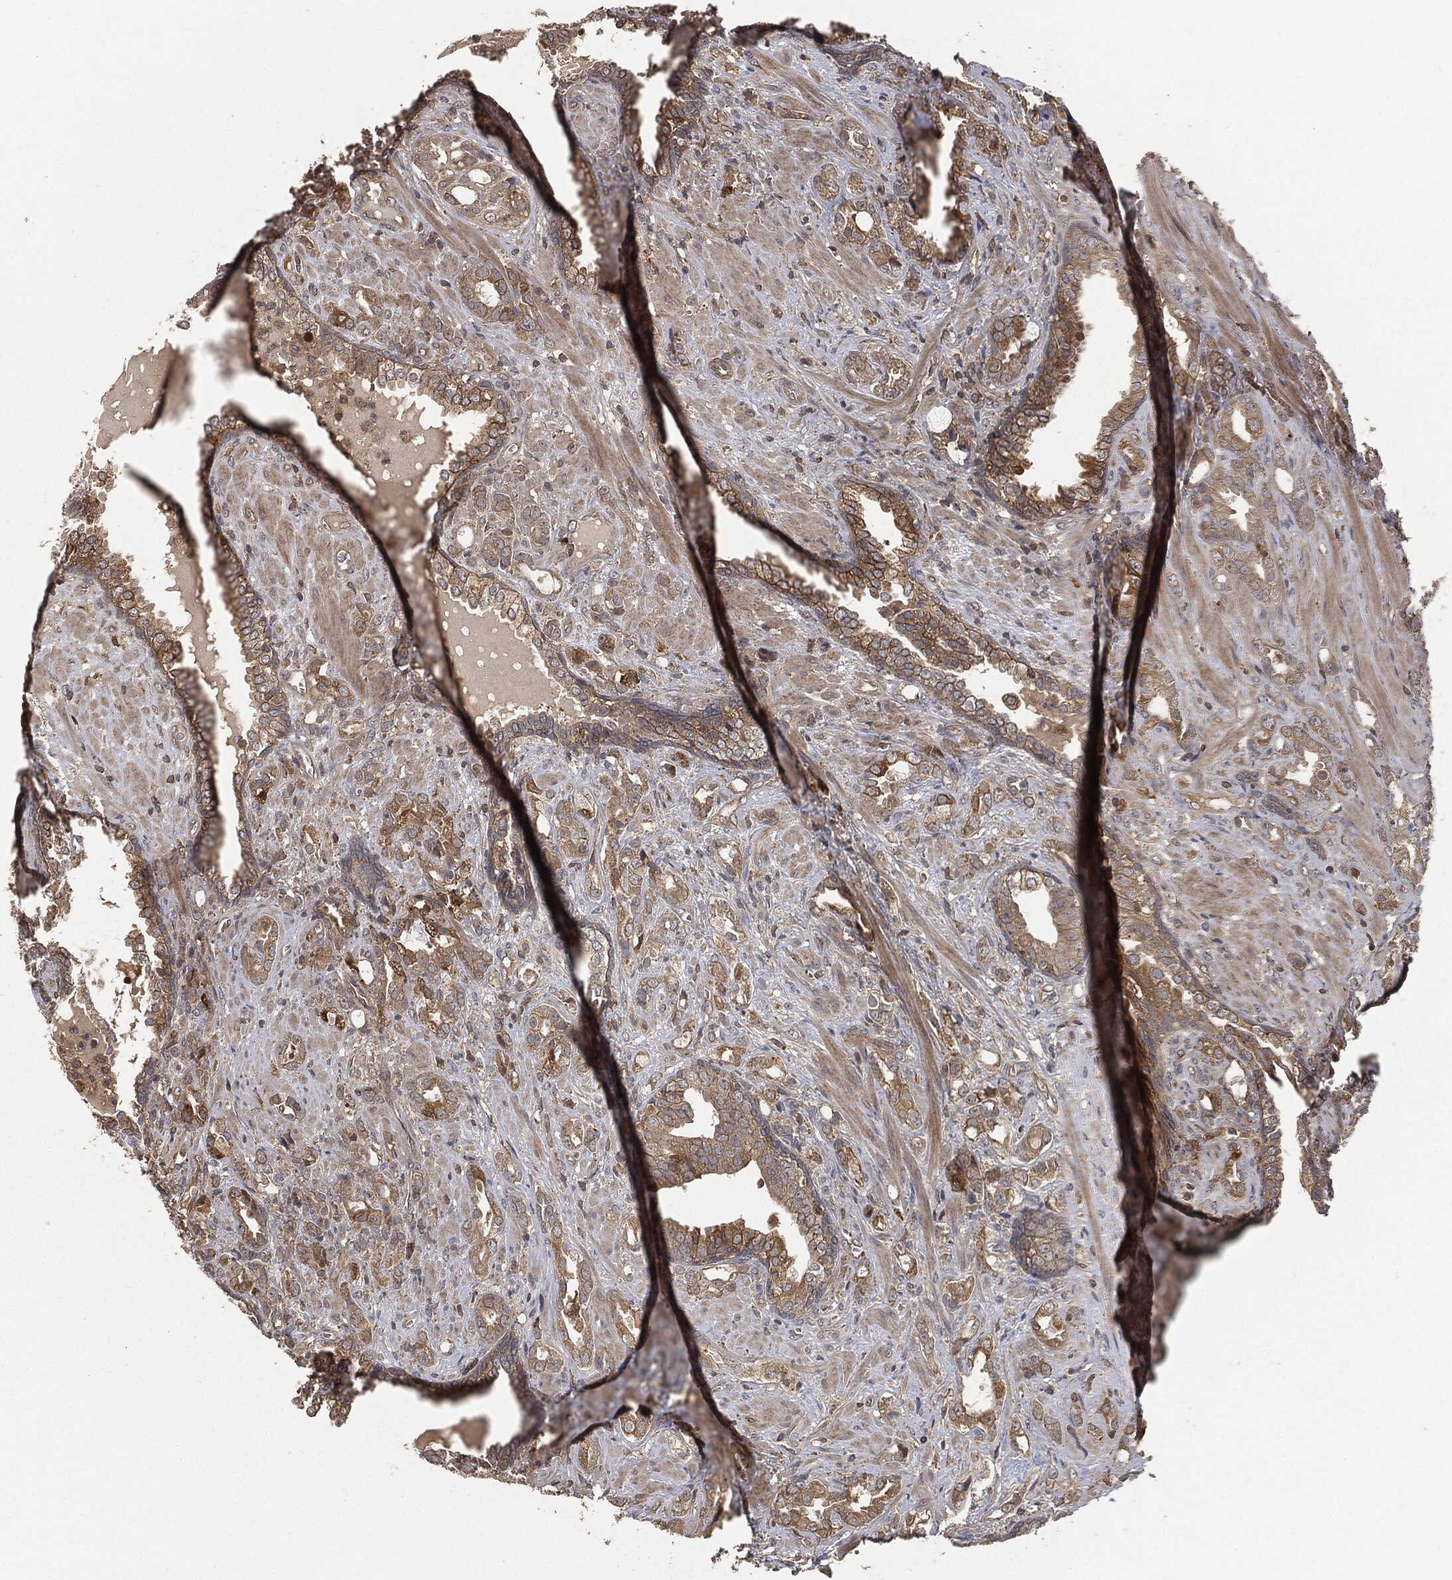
{"staining": {"intensity": "moderate", "quantity": "25%-75%", "location": "cytoplasmic/membranous"}, "tissue": "prostate cancer", "cell_type": "Tumor cells", "image_type": "cancer", "snomed": [{"axis": "morphology", "description": "Adenocarcinoma, NOS"}, {"axis": "topography", "description": "Prostate"}], "caption": "Immunohistochemistry (IHC) micrograph of neoplastic tissue: human prostate adenocarcinoma stained using immunohistochemistry reveals medium levels of moderate protein expression localized specifically in the cytoplasmic/membranous of tumor cells, appearing as a cytoplasmic/membranous brown color.", "gene": "ERBIN", "patient": {"sex": "male", "age": 57}}